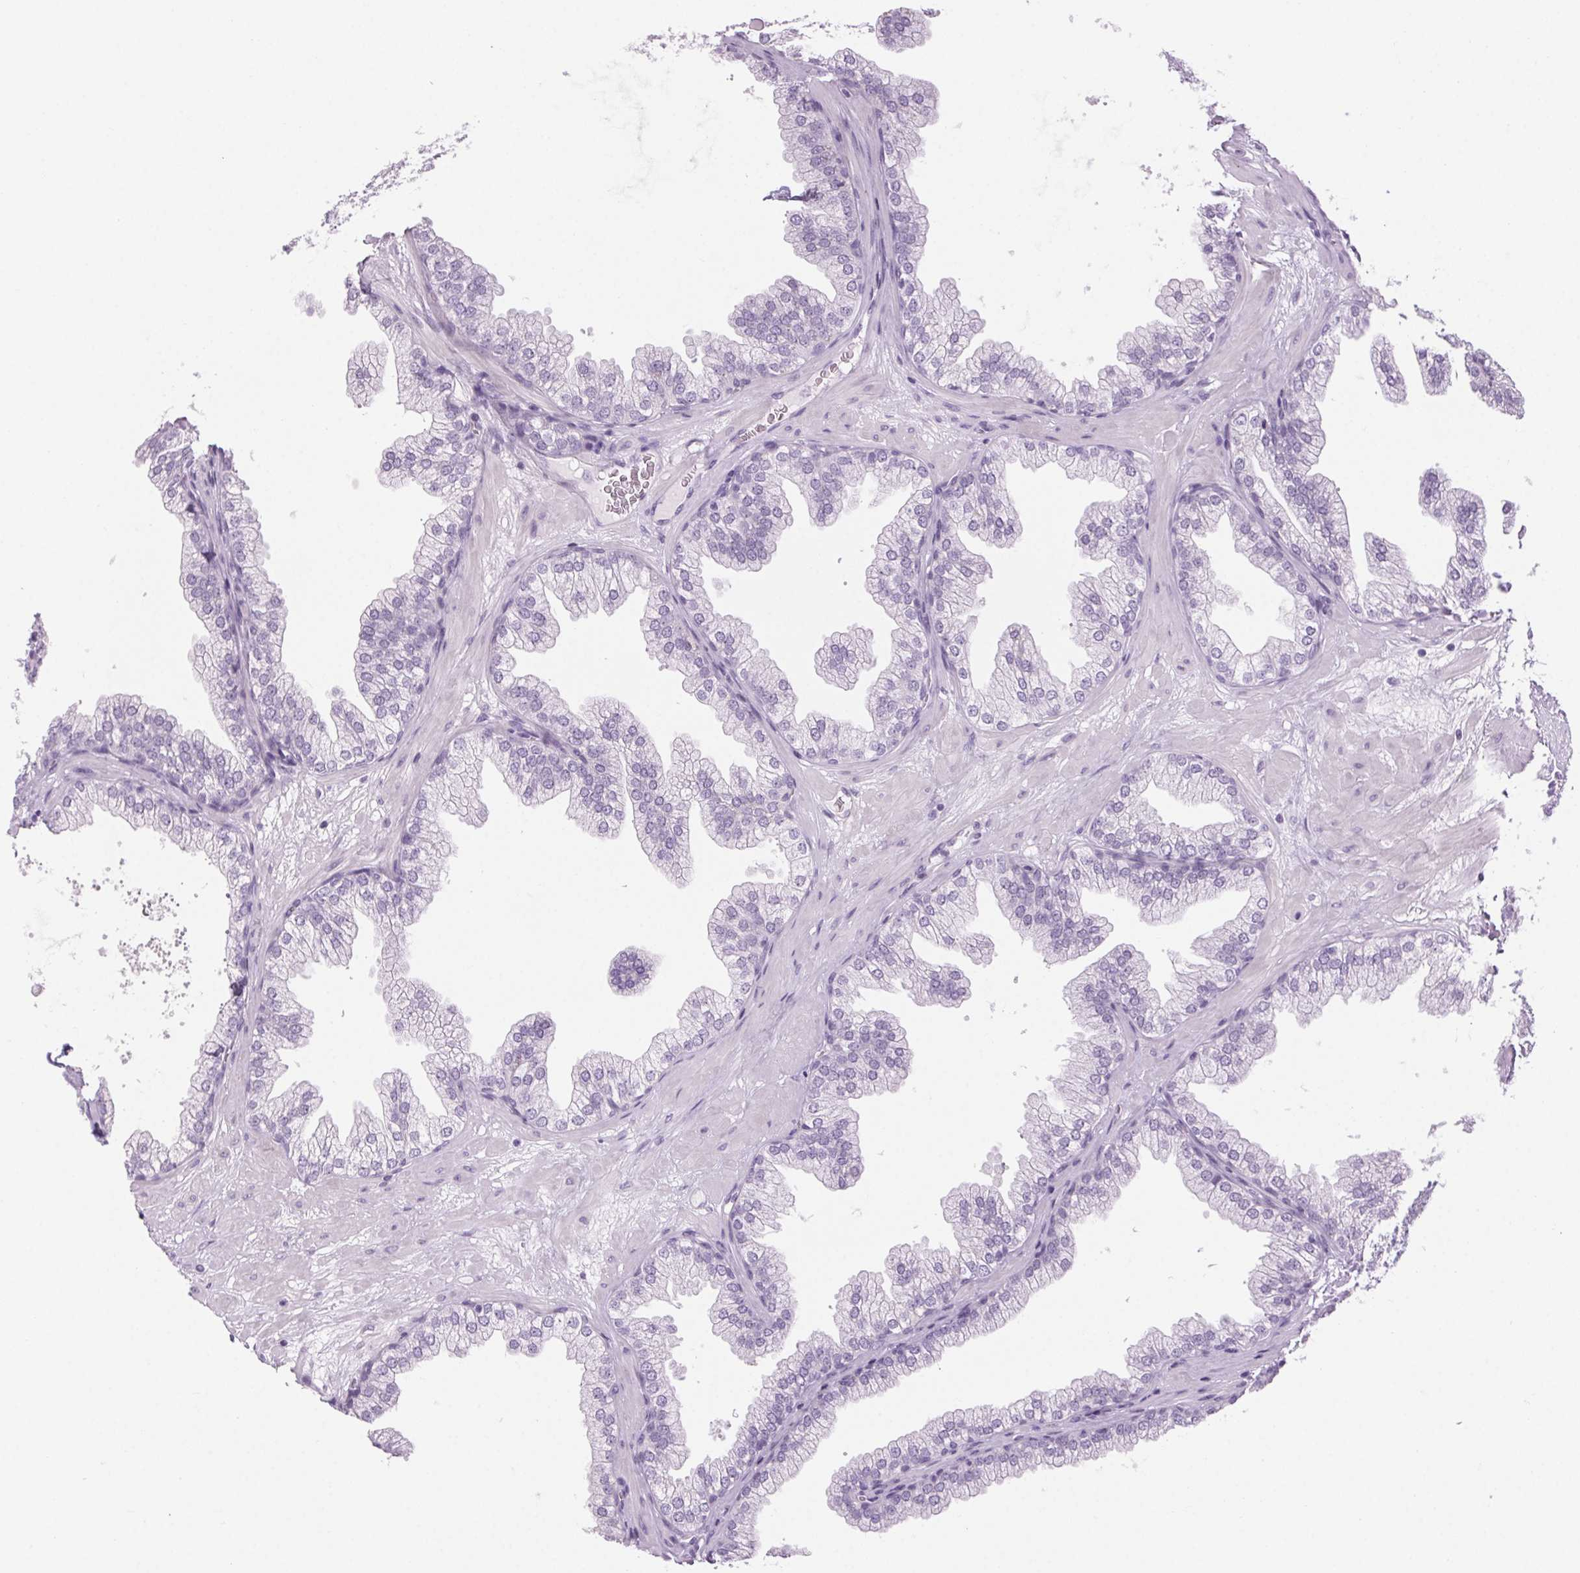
{"staining": {"intensity": "negative", "quantity": "none", "location": "none"}, "tissue": "prostate", "cell_type": "Glandular cells", "image_type": "normal", "snomed": [{"axis": "morphology", "description": "Normal tissue, NOS"}, {"axis": "topography", "description": "Prostate"}], "caption": "Immunohistochemical staining of benign human prostate displays no significant expression in glandular cells.", "gene": "LRP2", "patient": {"sex": "male", "age": 37}}